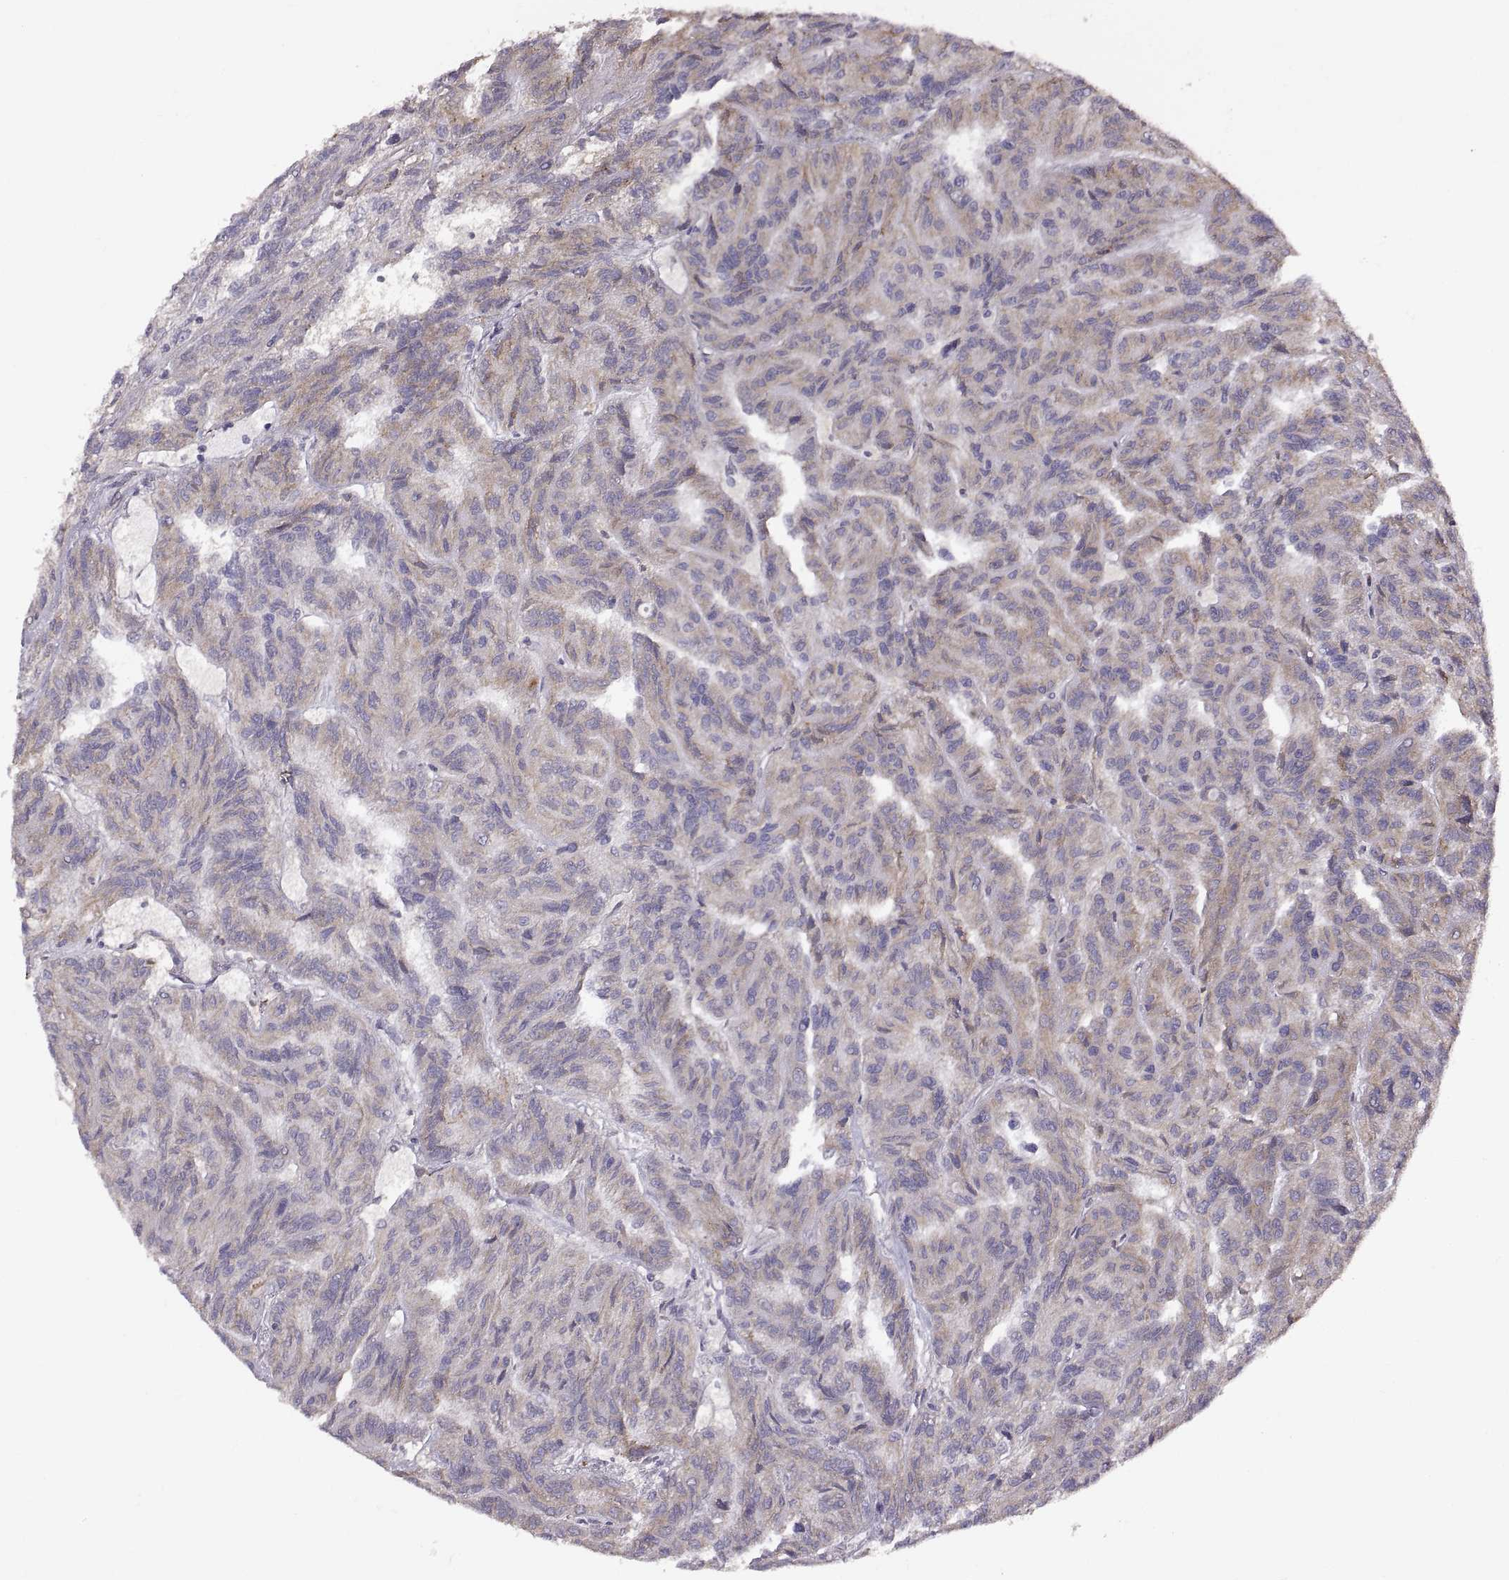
{"staining": {"intensity": "weak", "quantity": "25%-75%", "location": "cytoplasmic/membranous"}, "tissue": "renal cancer", "cell_type": "Tumor cells", "image_type": "cancer", "snomed": [{"axis": "morphology", "description": "Adenocarcinoma, NOS"}, {"axis": "topography", "description": "Kidney"}], "caption": "Human adenocarcinoma (renal) stained for a protein (brown) demonstrates weak cytoplasmic/membranous positive positivity in approximately 25%-75% of tumor cells.", "gene": "PLEKHB2", "patient": {"sex": "male", "age": 79}}